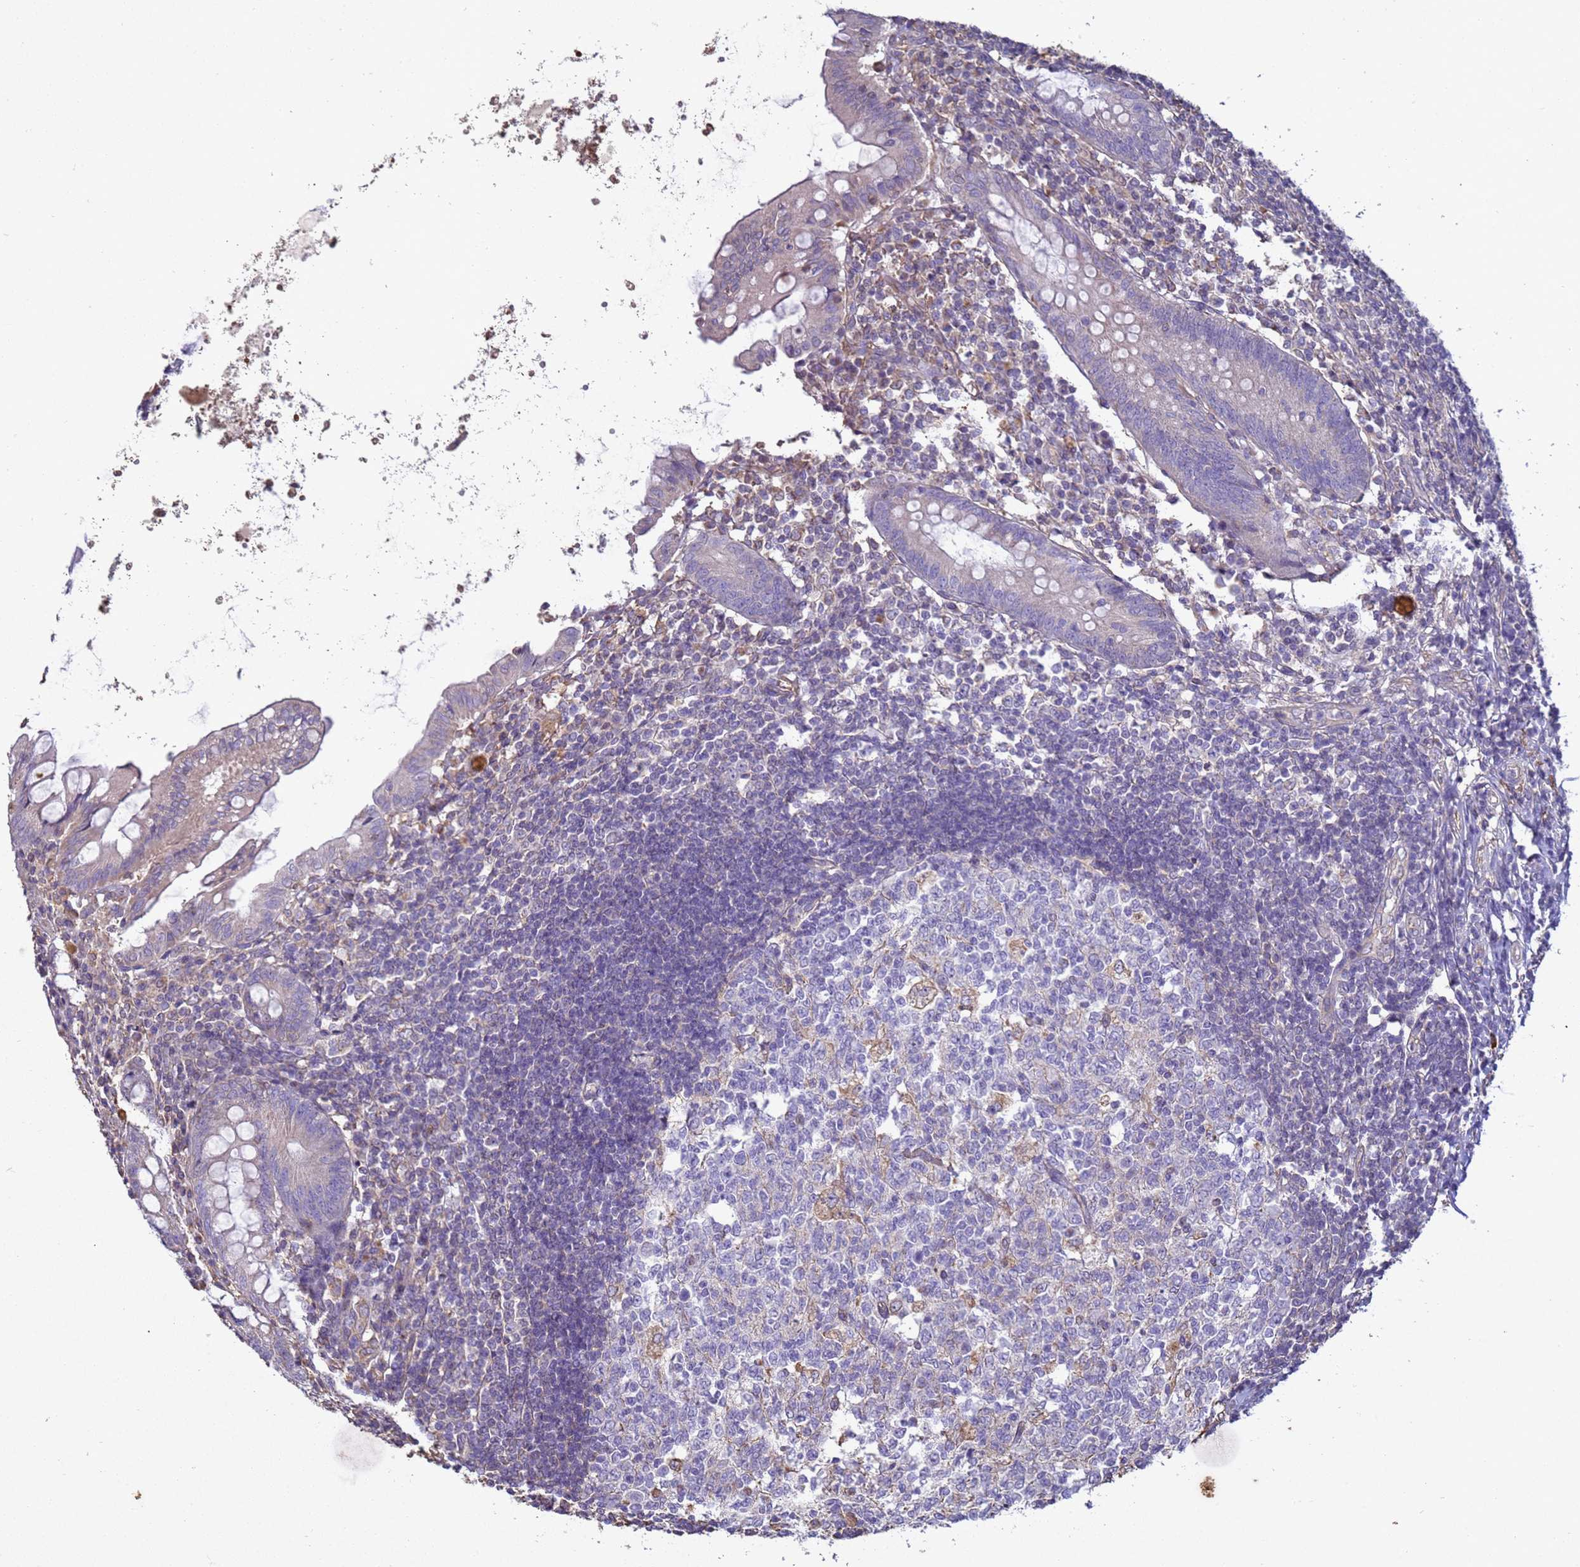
{"staining": {"intensity": "negative", "quantity": "none", "location": "none"}, "tissue": "appendix", "cell_type": "Glandular cells", "image_type": "normal", "snomed": [{"axis": "morphology", "description": "Normal tissue, NOS"}, {"axis": "topography", "description": "Appendix"}], "caption": "Immunohistochemistry of normal appendix displays no expression in glandular cells. Nuclei are stained in blue.", "gene": "SGIP1", "patient": {"sex": "female", "age": 54}}